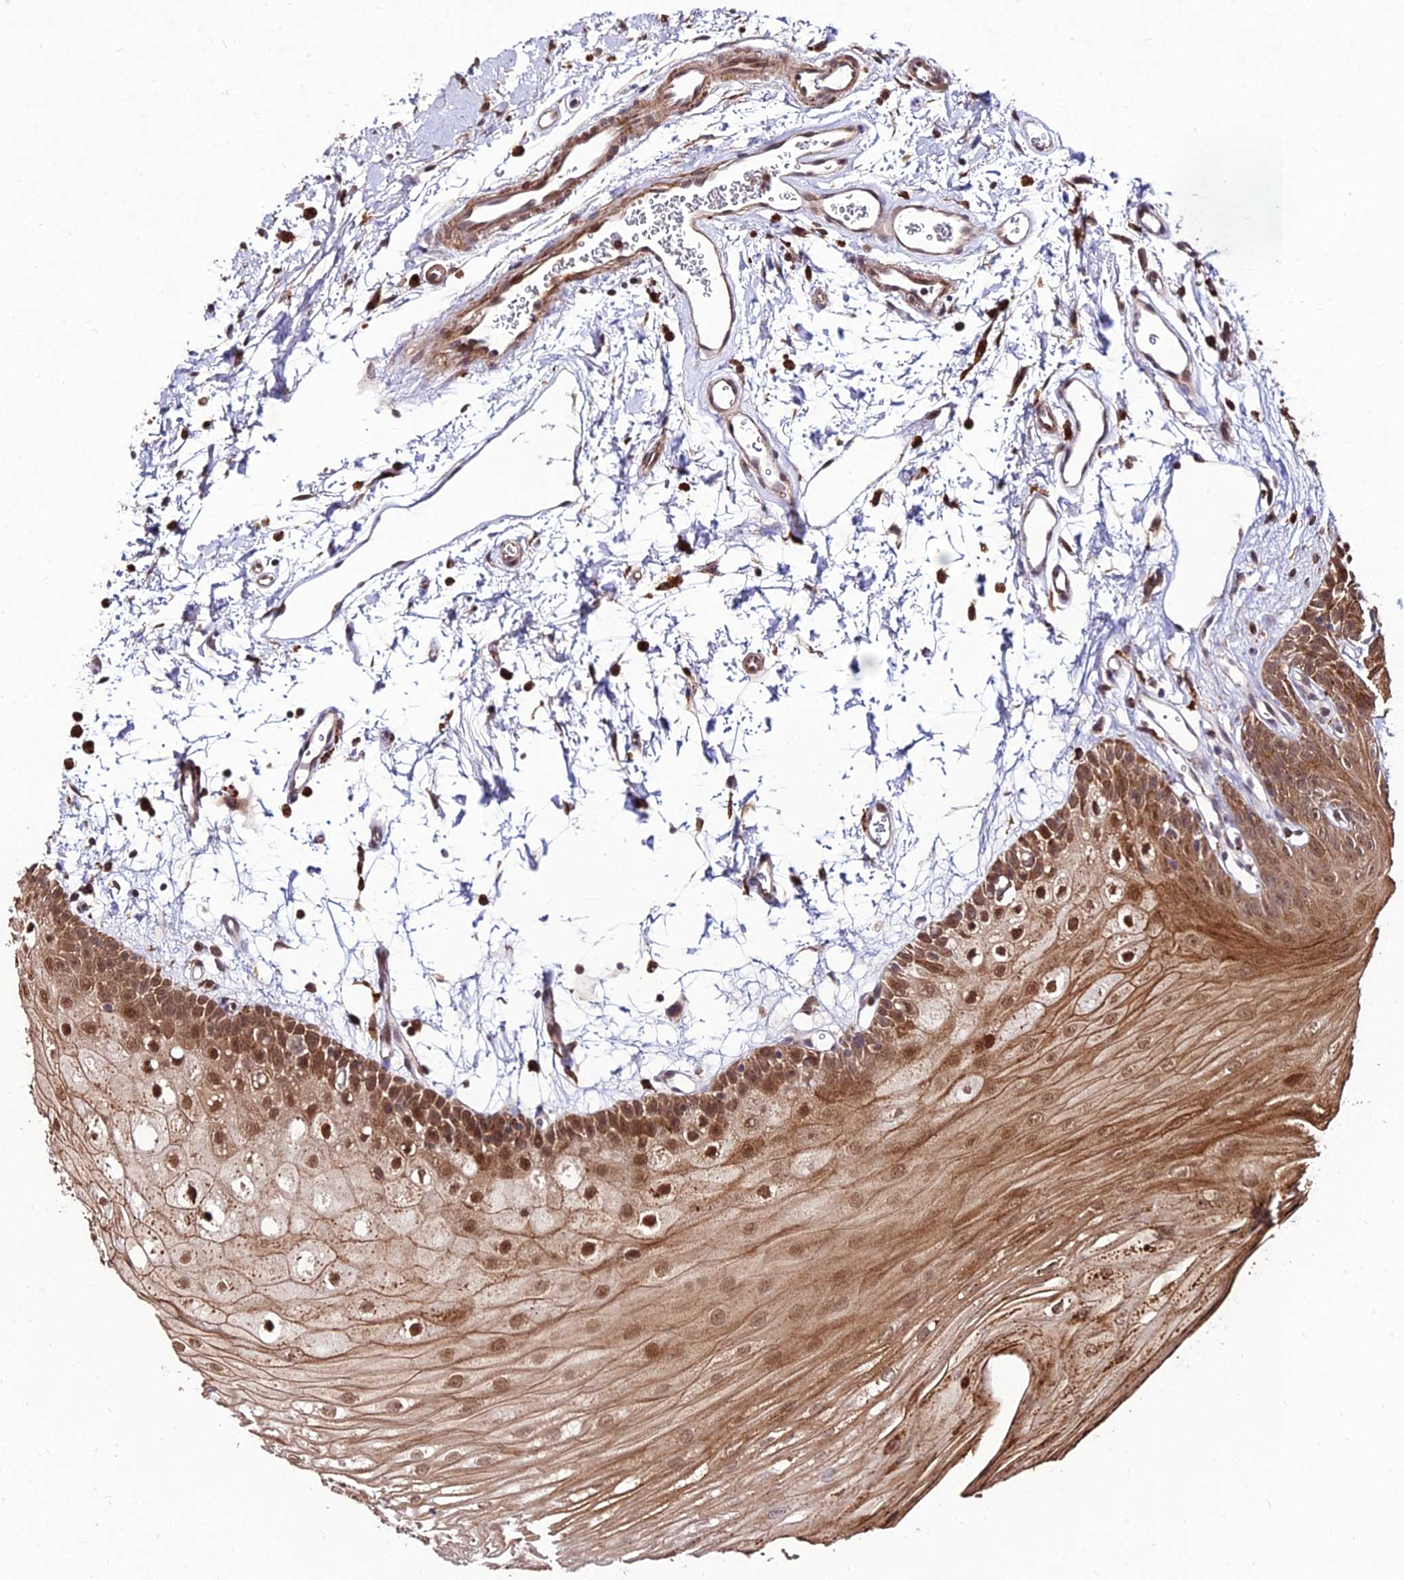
{"staining": {"intensity": "moderate", "quantity": ">75%", "location": "cytoplasmic/membranous,nuclear"}, "tissue": "oral mucosa", "cell_type": "Squamous epithelial cells", "image_type": "normal", "snomed": [{"axis": "morphology", "description": "Normal tissue, NOS"}, {"axis": "topography", "description": "Oral tissue"}, {"axis": "topography", "description": "Tounge, NOS"}], "caption": "Protein expression analysis of benign human oral mucosa reveals moderate cytoplasmic/membranous,nuclear positivity in approximately >75% of squamous epithelial cells. (Stains: DAB (3,3'-diaminobenzidine) in brown, nuclei in blue, Microscopy: brightfield microscopy at high magnification).", "gene": "ZNF766", "patient": {"sex": "female", "age": 73}}